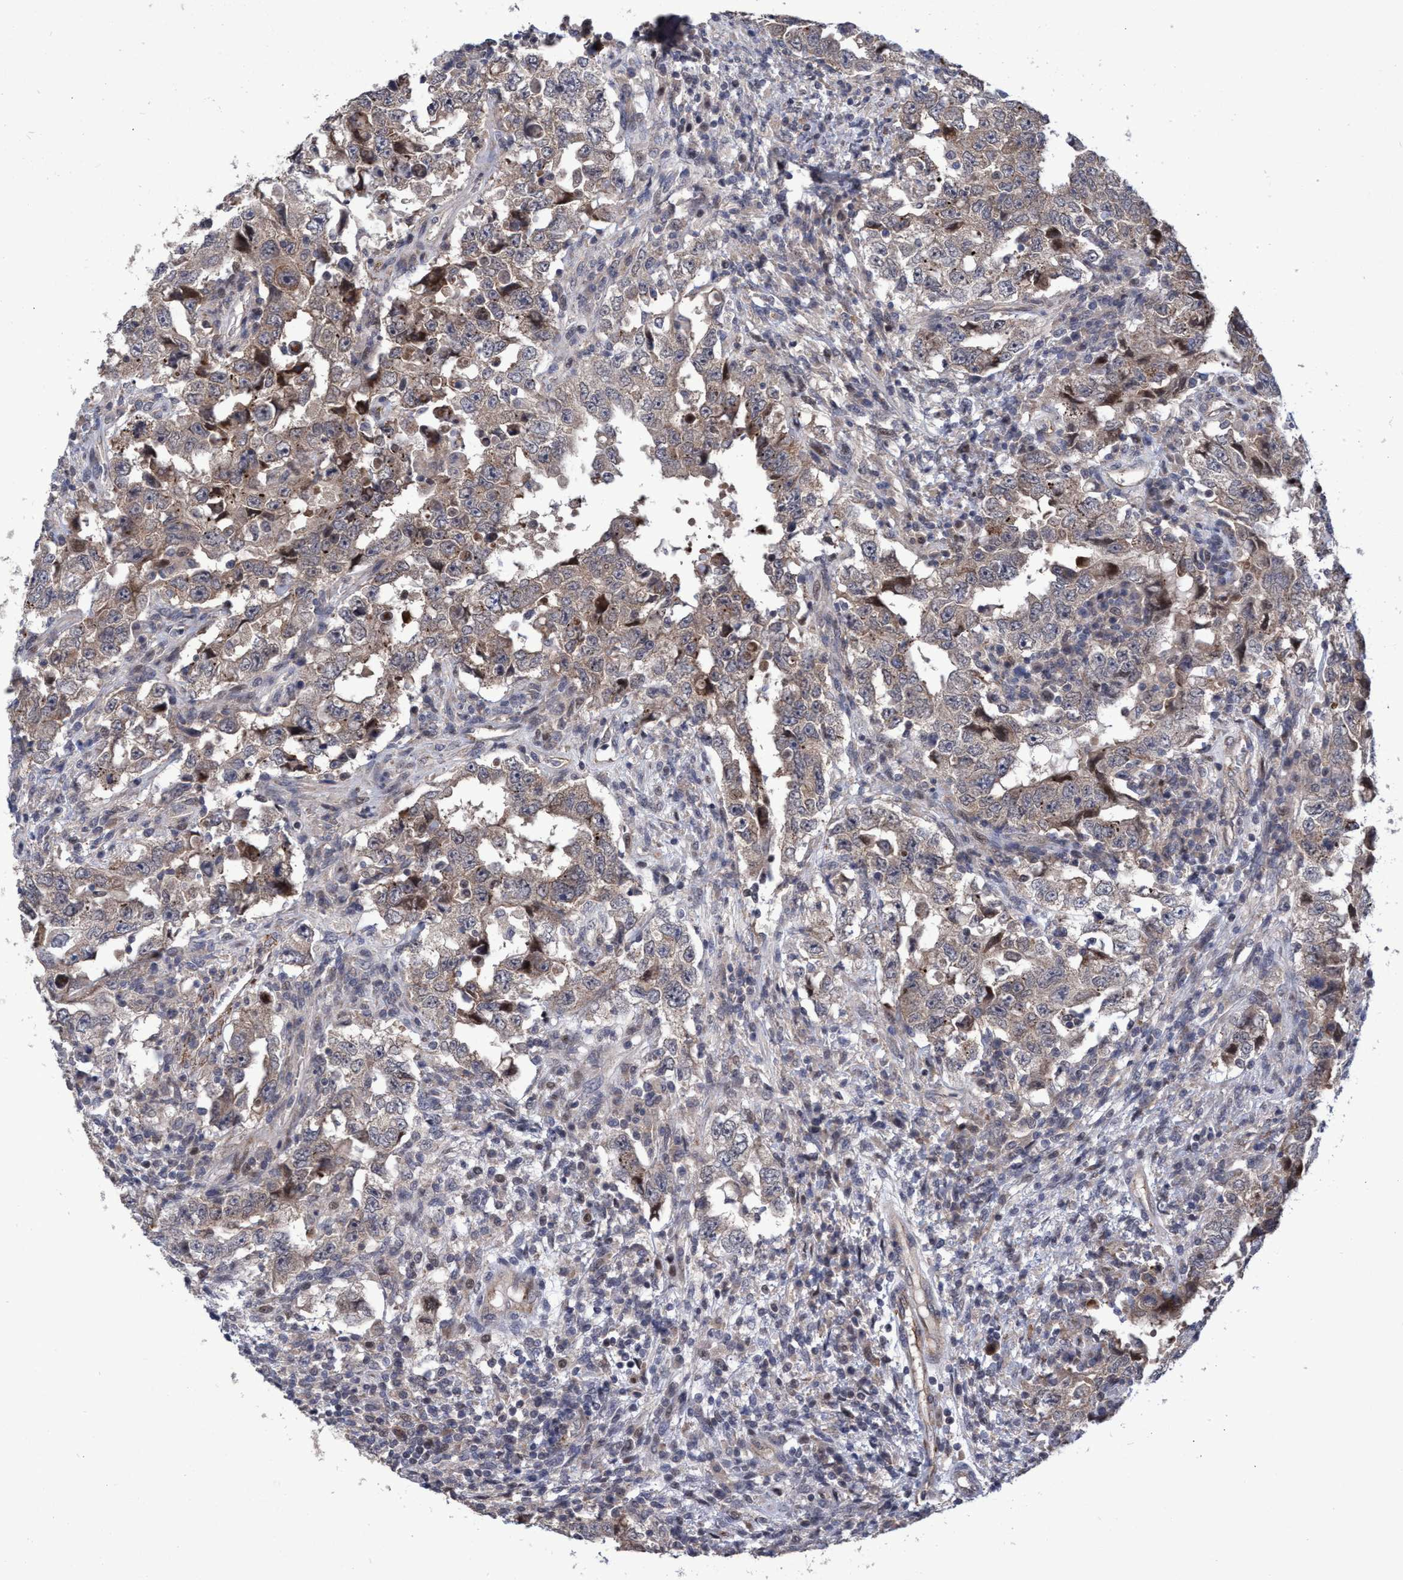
{"staining": {"intensity": "weak", "quantity": ">75%", "location": "cytoplasmic/membranous"}, "tissue": "testis cancer", "cell_type": "Tumor cells", "image_type": "cancer", "snomed": [{"axis": "morphology", "description": "Carcinoma, Embryonal, NOS"}, {"axis": "topography", "description": "Testis"}], "caption": "Embryonal carcinoma (testis) stained with immunohistochemistry (IHC) displays weak cytoplasmic/membranous positivity in about >75% of tumor cells. (DAB (3,3'-diaminobenzidine) IHC, brown staining for protein, blue staining for nuclei).", "gene": "ZNF750", "patient": {"sex": "male", "age": 26}}